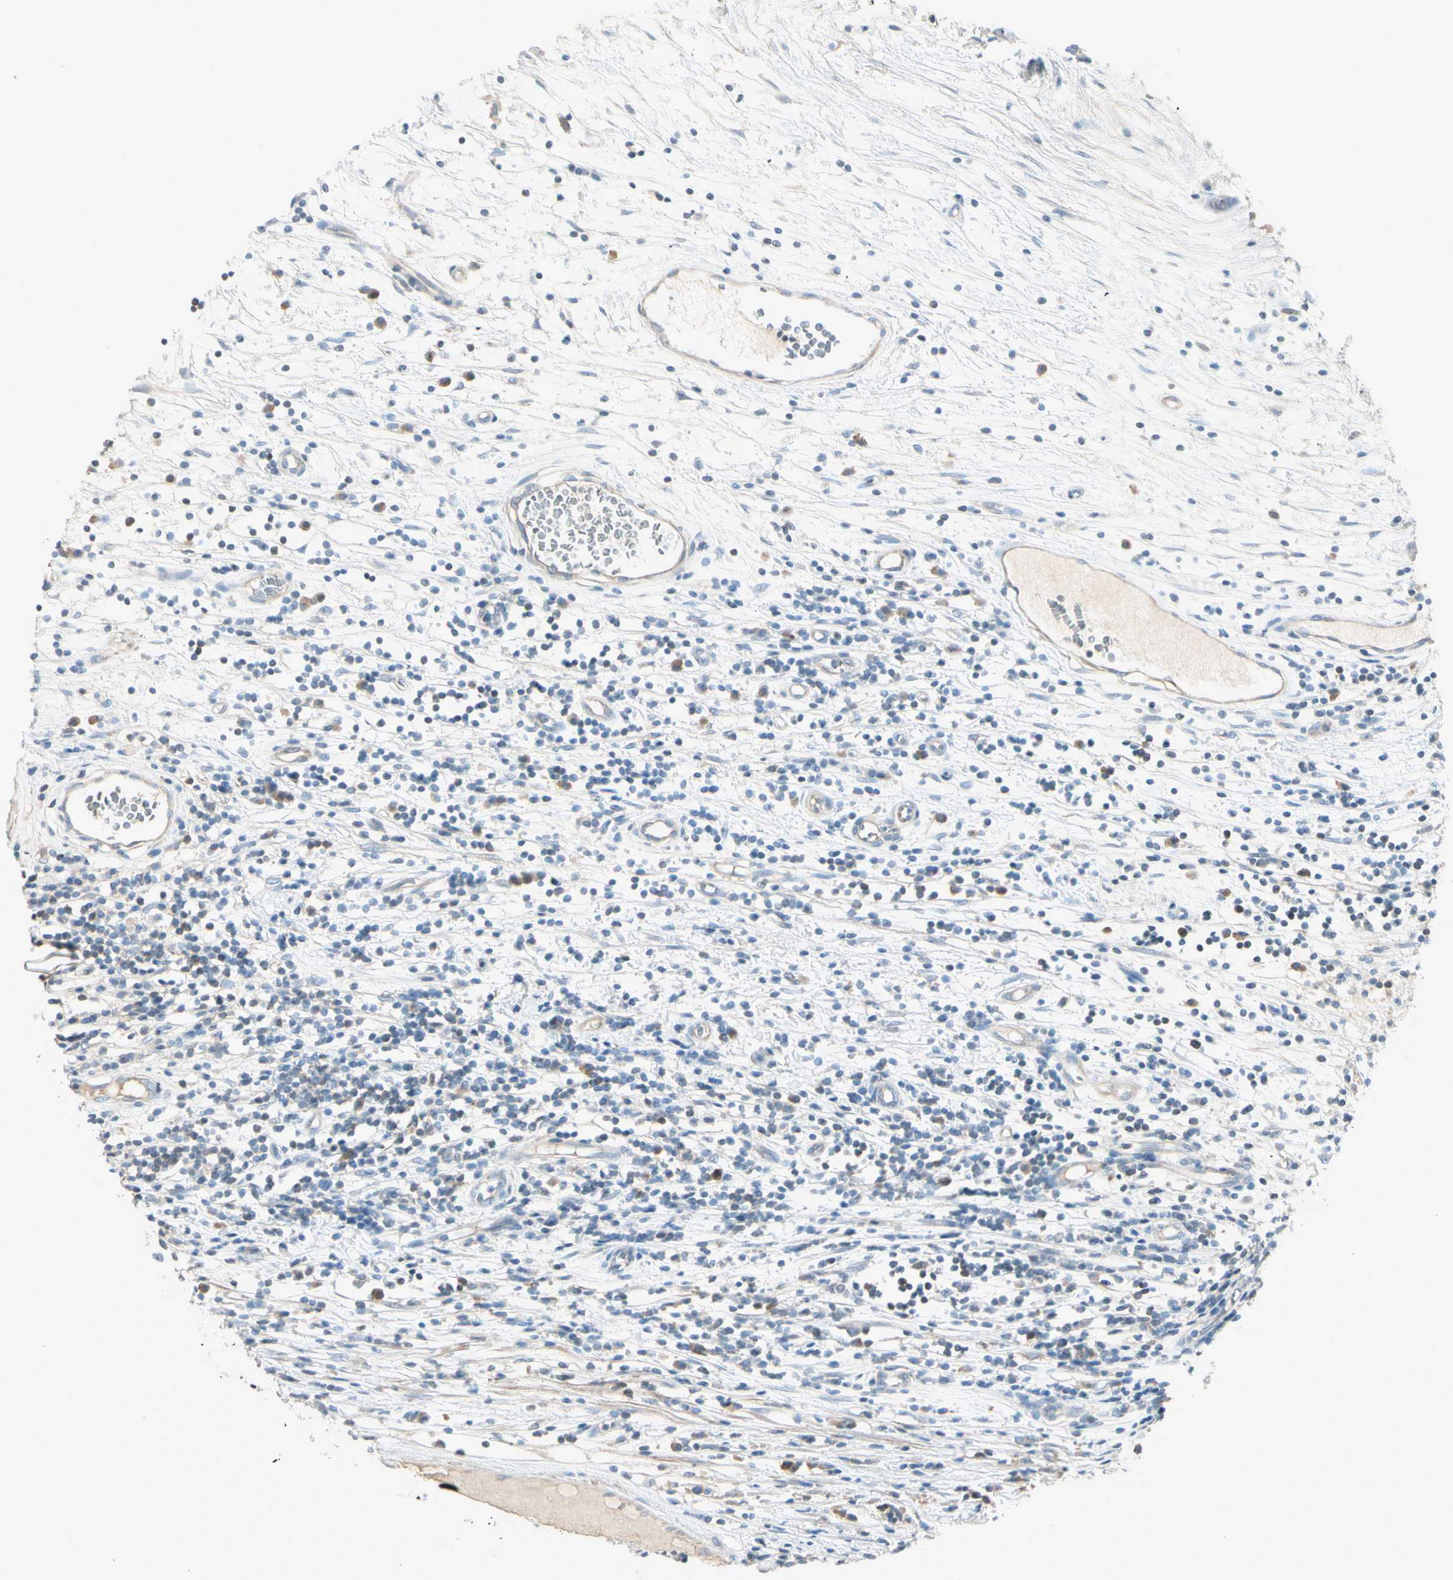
{"staining": {"intensity": "negative", "quantity": "none", "location": "none"}, "tissue": "testis cancer", "cell_type": "Tumor cells", "image_type": "cancer", "snomed": [{"axis": "morphology", "description": "Seminoma, NOS"}, {"axis": "topography", "description": "Testis"}], "caption": "There is no significant positivity in tumor cells of seminoma (testis).", "gene": "CYP2E1", "patient": {"sex": "male", "age": 65}}